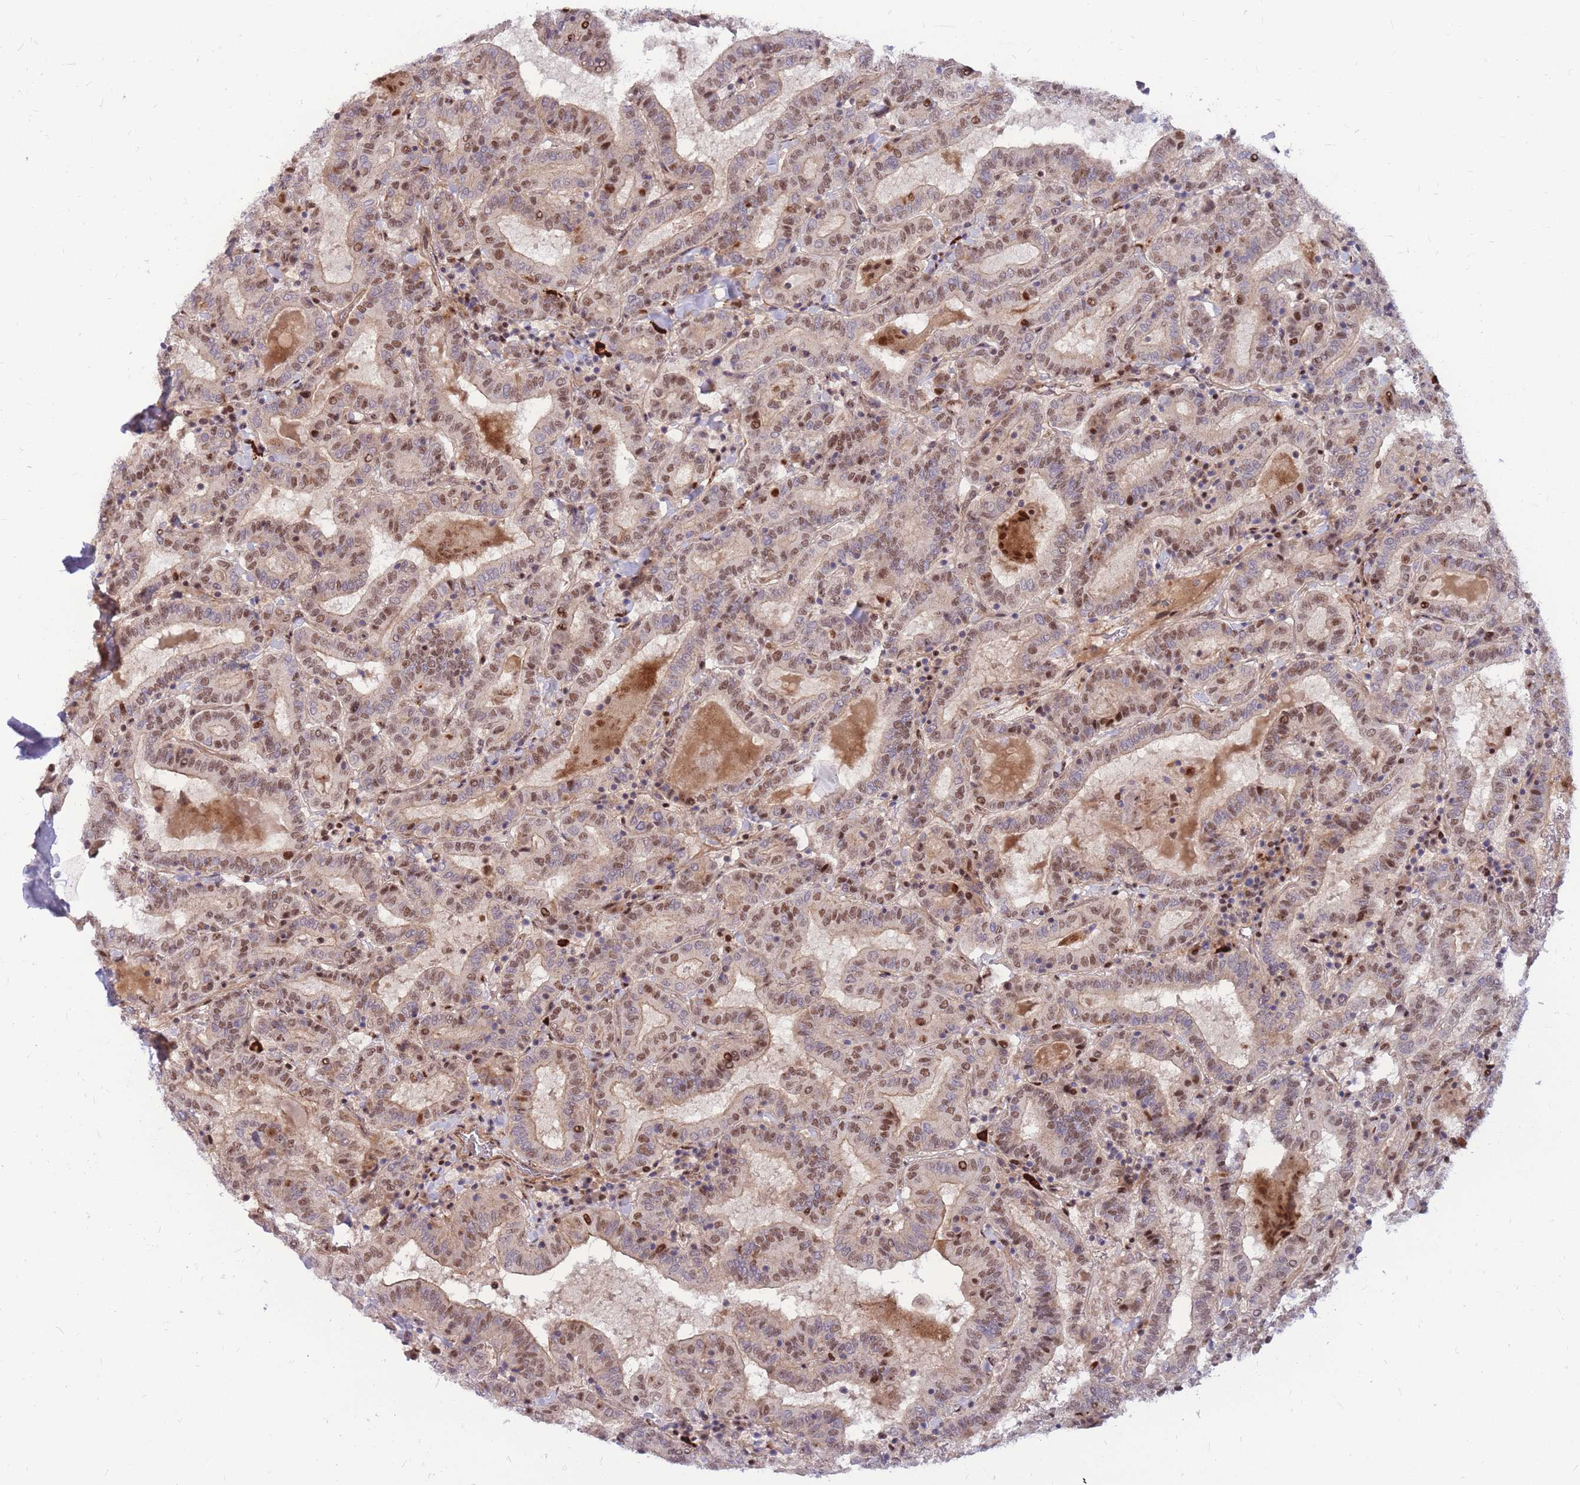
{"staining": {"intensity": "moderate", "quantity": ">75%", "location": "nuclear"}, "tissue": "thyroid cancer", "cell_type": "Tumor cells", "image_type": "cancer", "snomed": [{"axis": "morphology", "description": "Papillary adenocarcinoma, NOS"}, {"axis": "topography", "description": "Thyroid gland"}], "caption": "Human thyroid cancer (papillary adenocarcinoma) stained with a brown dye shows moderate nuclear positive staining in approximately >75% of tumor cells.", "gene": "ERICH6B", "patient": {"sex": "female", "age": 72}}